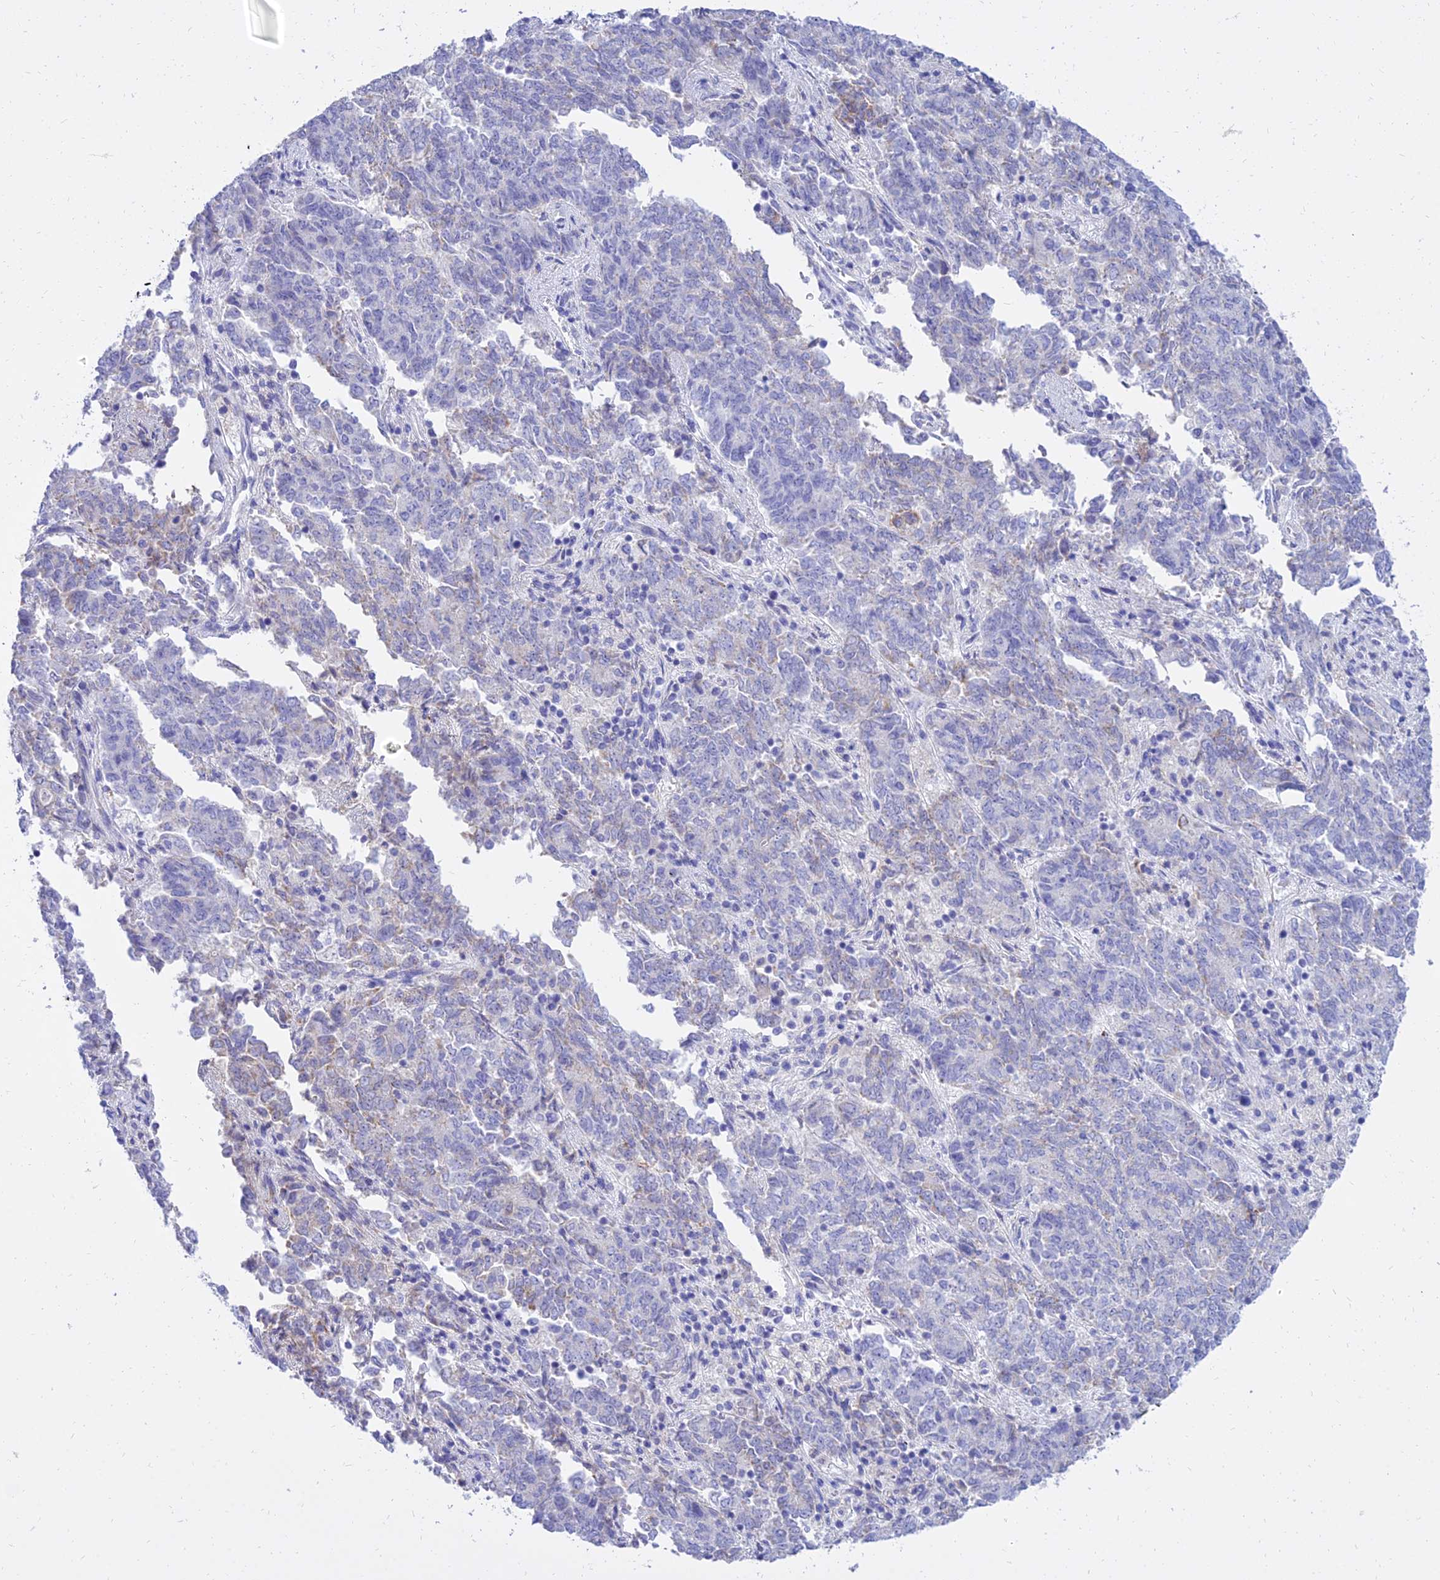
{"staining": {"intensity": "moderate", "quantity": "<25%", "location": "cytoplasmic/membranous"}, "tissue": "endometrial cancer", "cell_type": "Tumor cells", "image_type": "cancer", "snomed": [{"axis": "morphology", "description": "Adenocarcinoma, NOS"}, {"axis": "topography", "description": "Endometrium"}], "caption": "This is an image of immunohistochemistry staining of endometrial adenocarcinoma, which shows moderate staining in the cytoplasmic/membranous of tumor cells.", "gene": "PKN3", "patient": {"sex": "female", "age": 80}}